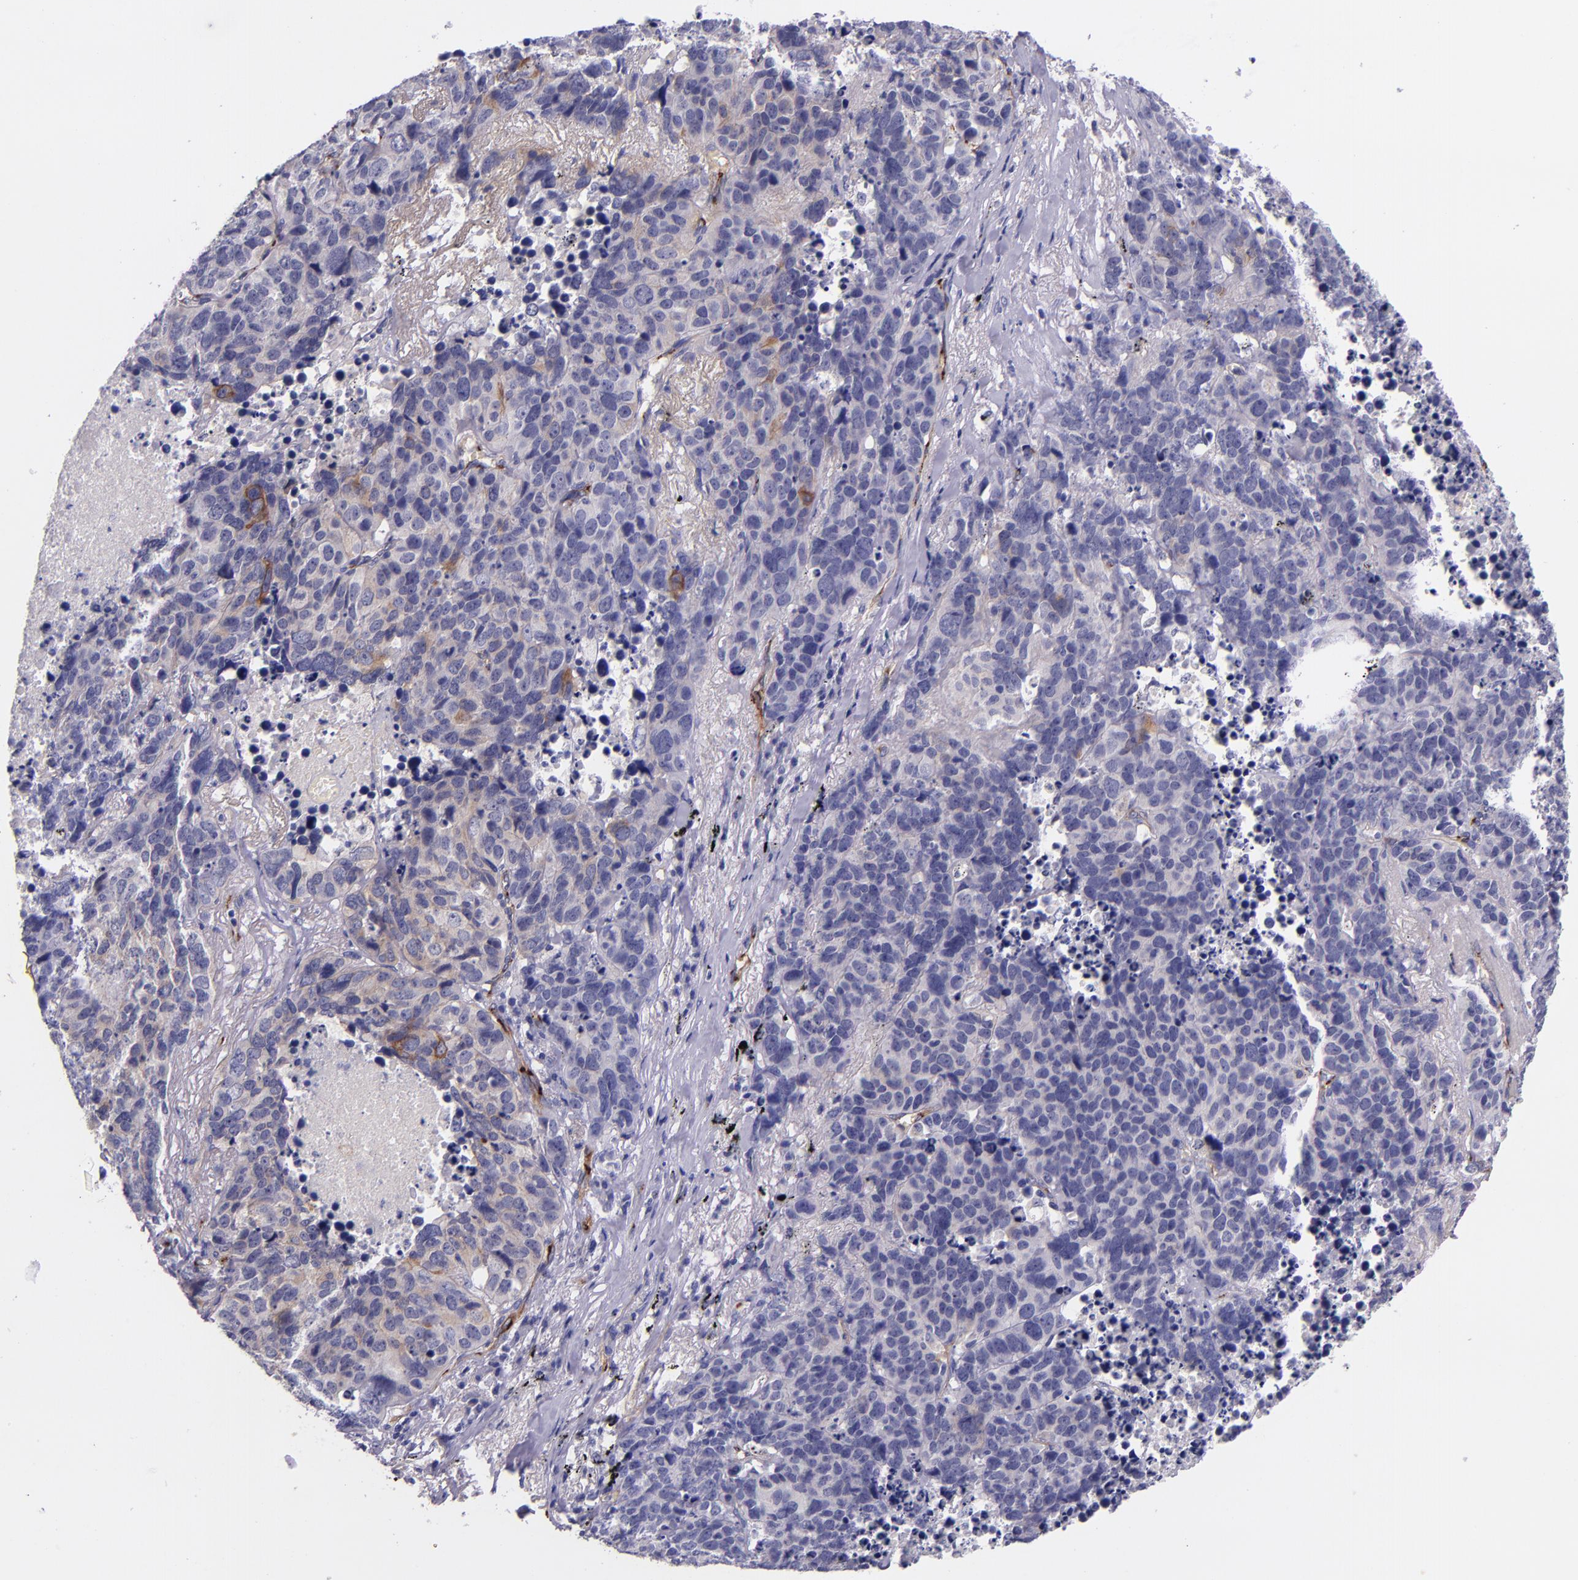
{"staining": {"intensity": "moderate", "quantity": "<25%", "location": "cytoplasmic/membranous"}, "tissue": "lung cancer", "cell_type": "Tumor cells", "image_type": "cancer", "snomed": [{"axis": "morphology", "description": "Carcinoid, malignant, NOS"}, {"axis": "topography", "description": "Lung"}], "caption": "Protein staining by immunohistochemistry (IHC) reveals moderate cytoplasmic/membranous expression in about <25% of tumor cells in carcinoid (malignant) (lung).", "gene": "NOS3", "patient": {"sex": "male", "age": 60}}